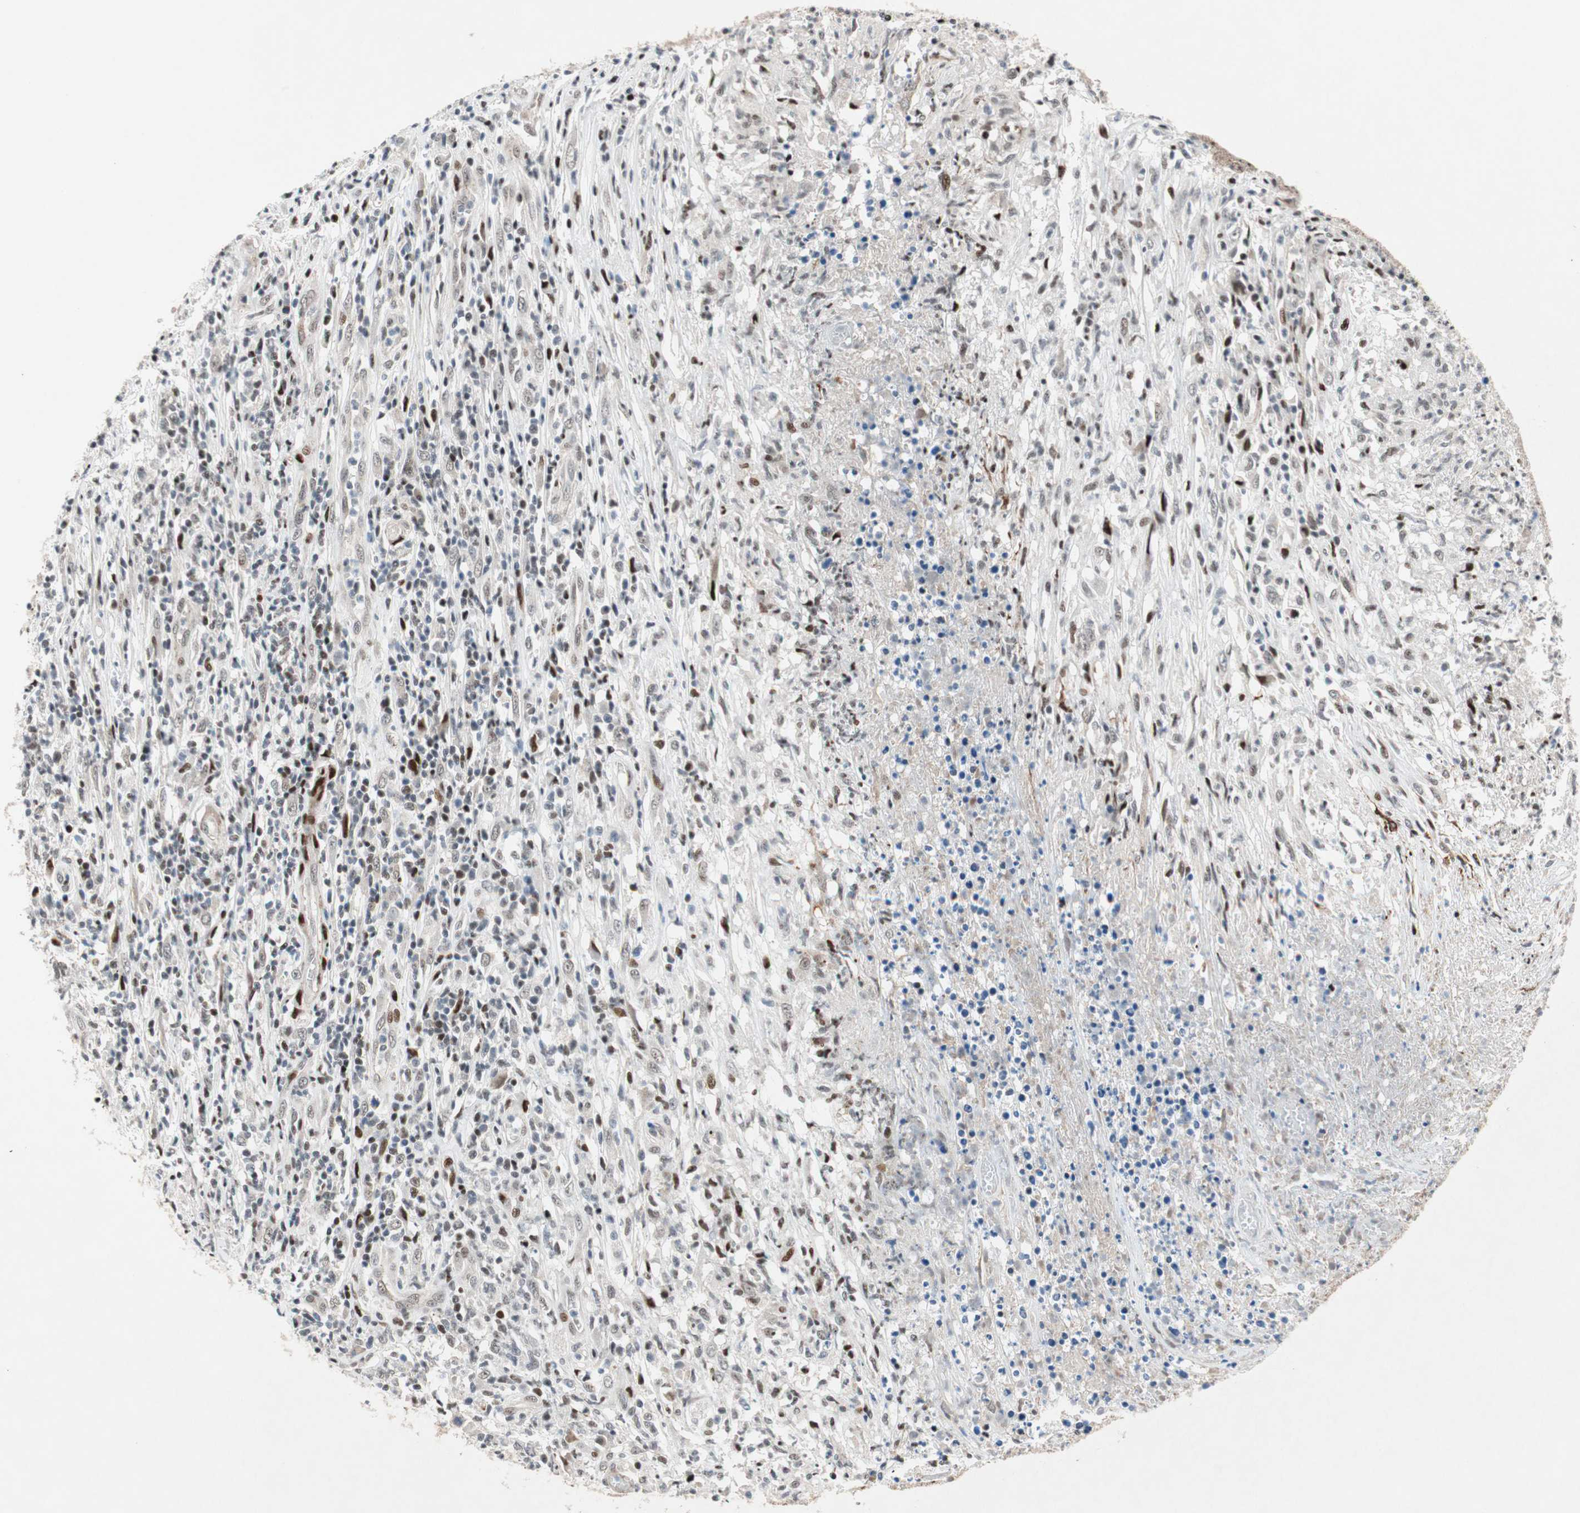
{"staining": {"intensity": "weak", "quantity": "25%-75%", "location": "nuclear"}, "tissue": "lymphoma", "cell_type": "Tumor cells", "image_type": "cancer", "snomed": [{"axis": "morphology", "description": "Malignant lymphoma, non-Hodgkin's type, High grade"}, {"axis": "topography", "description": "Lymph node"}], "caption": "Immunohistochemical staining of lymphoma exhibits low levels of weak nuclear expression in approximately 25%-75% of tumor cells.", "gene": "FBXO44", "patient": {"sex": "female", "age": 84}}